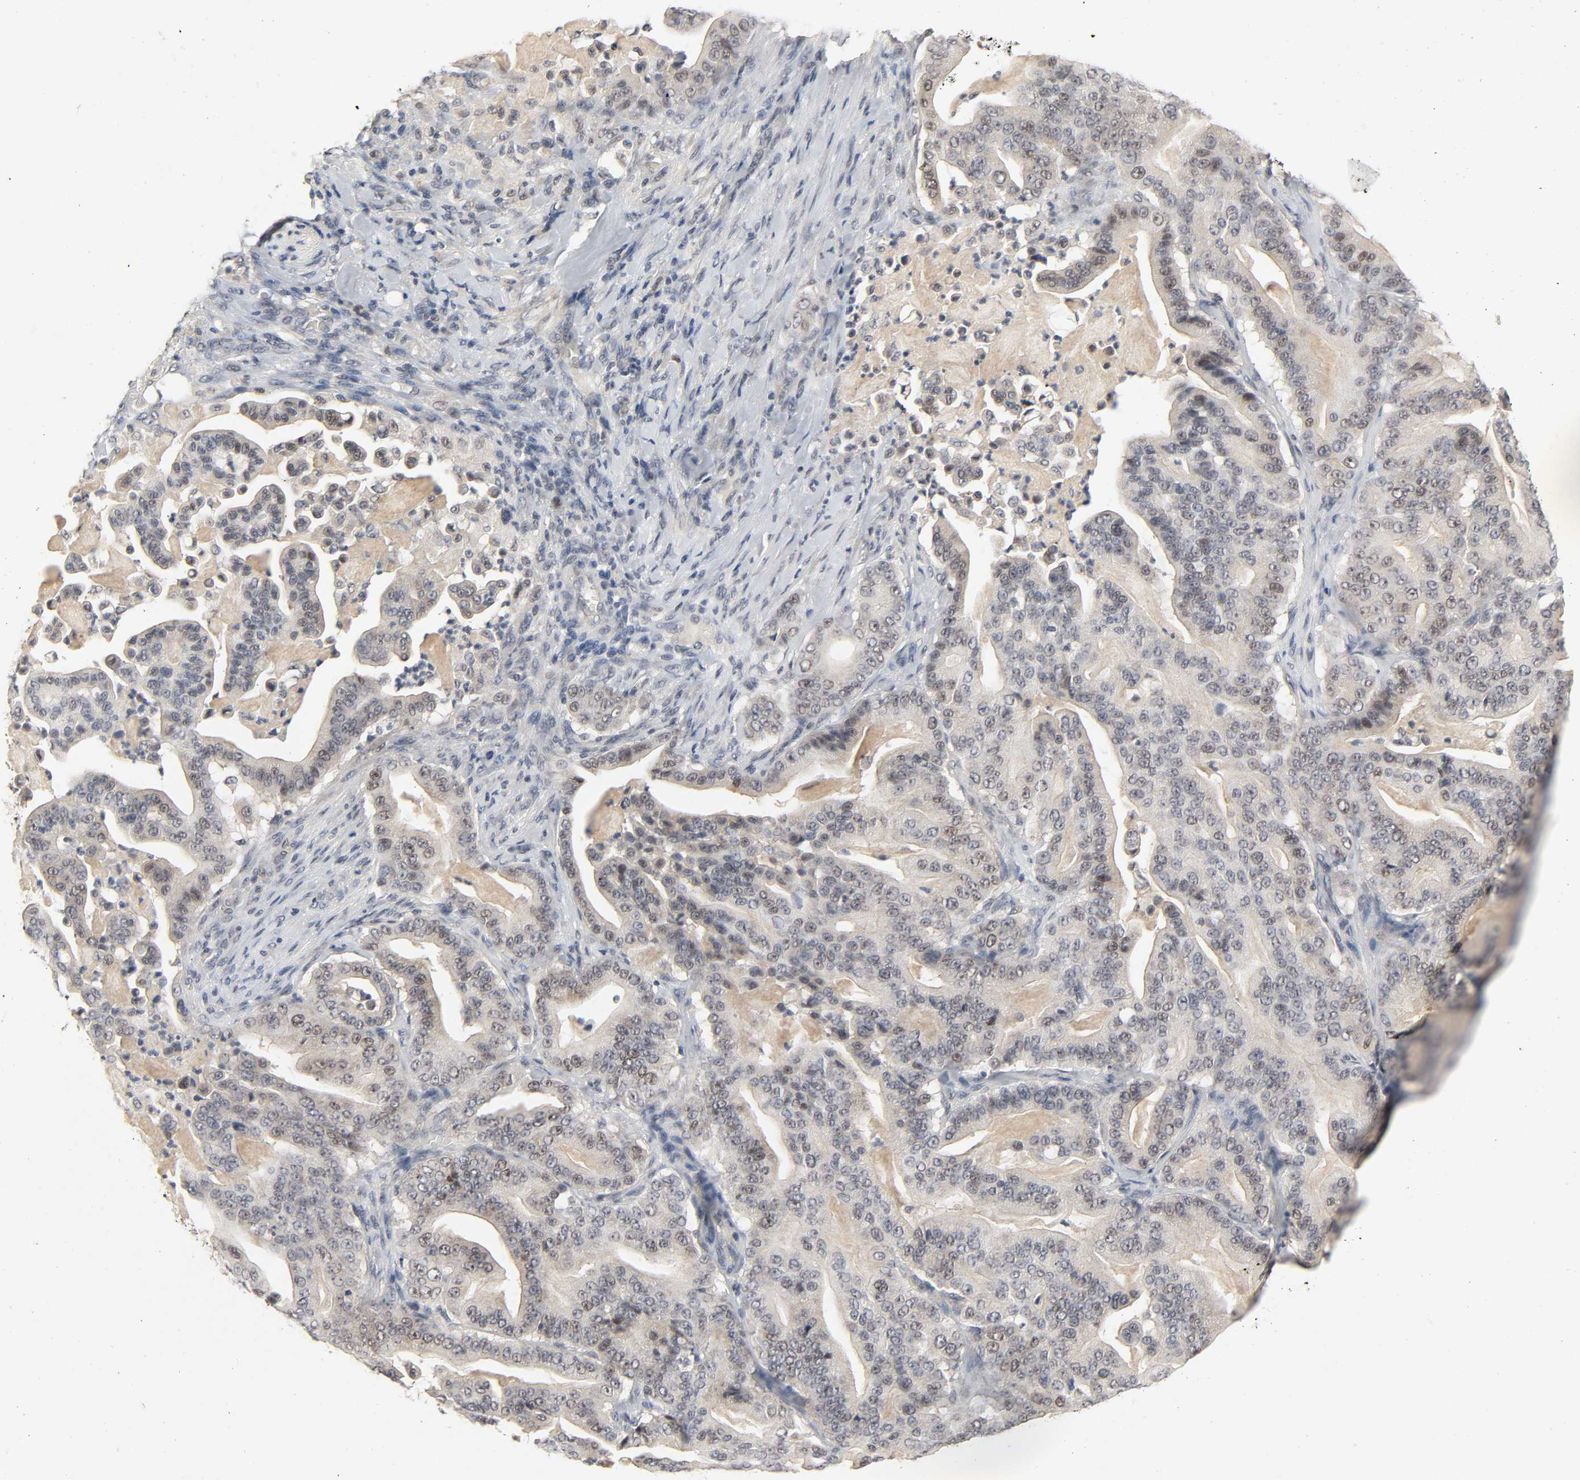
{"staining": {"intensity": "weak", "quantity": "<25%", "location": "nuclear"}, "tissue": "pancreatic cancer", "cell_type": "Tumor cells", "image_type": "cancer", "snomed": [{"axis": "morphology", "description": "Adenocarcinoma, NOS"}, {"axis": "topography", "description": "Pancreas"}], "caption": "There is no significant positivity in tumor cells of pancreatic adenocarcinoma. The staining is performed using DAB (3,3'-diaminobenzidine) brown chromogen with nuclei counter-stained in using hematoxylin.", "gene": "MAPKAPK5", "patient": {"sex": "male", "age": 63}}